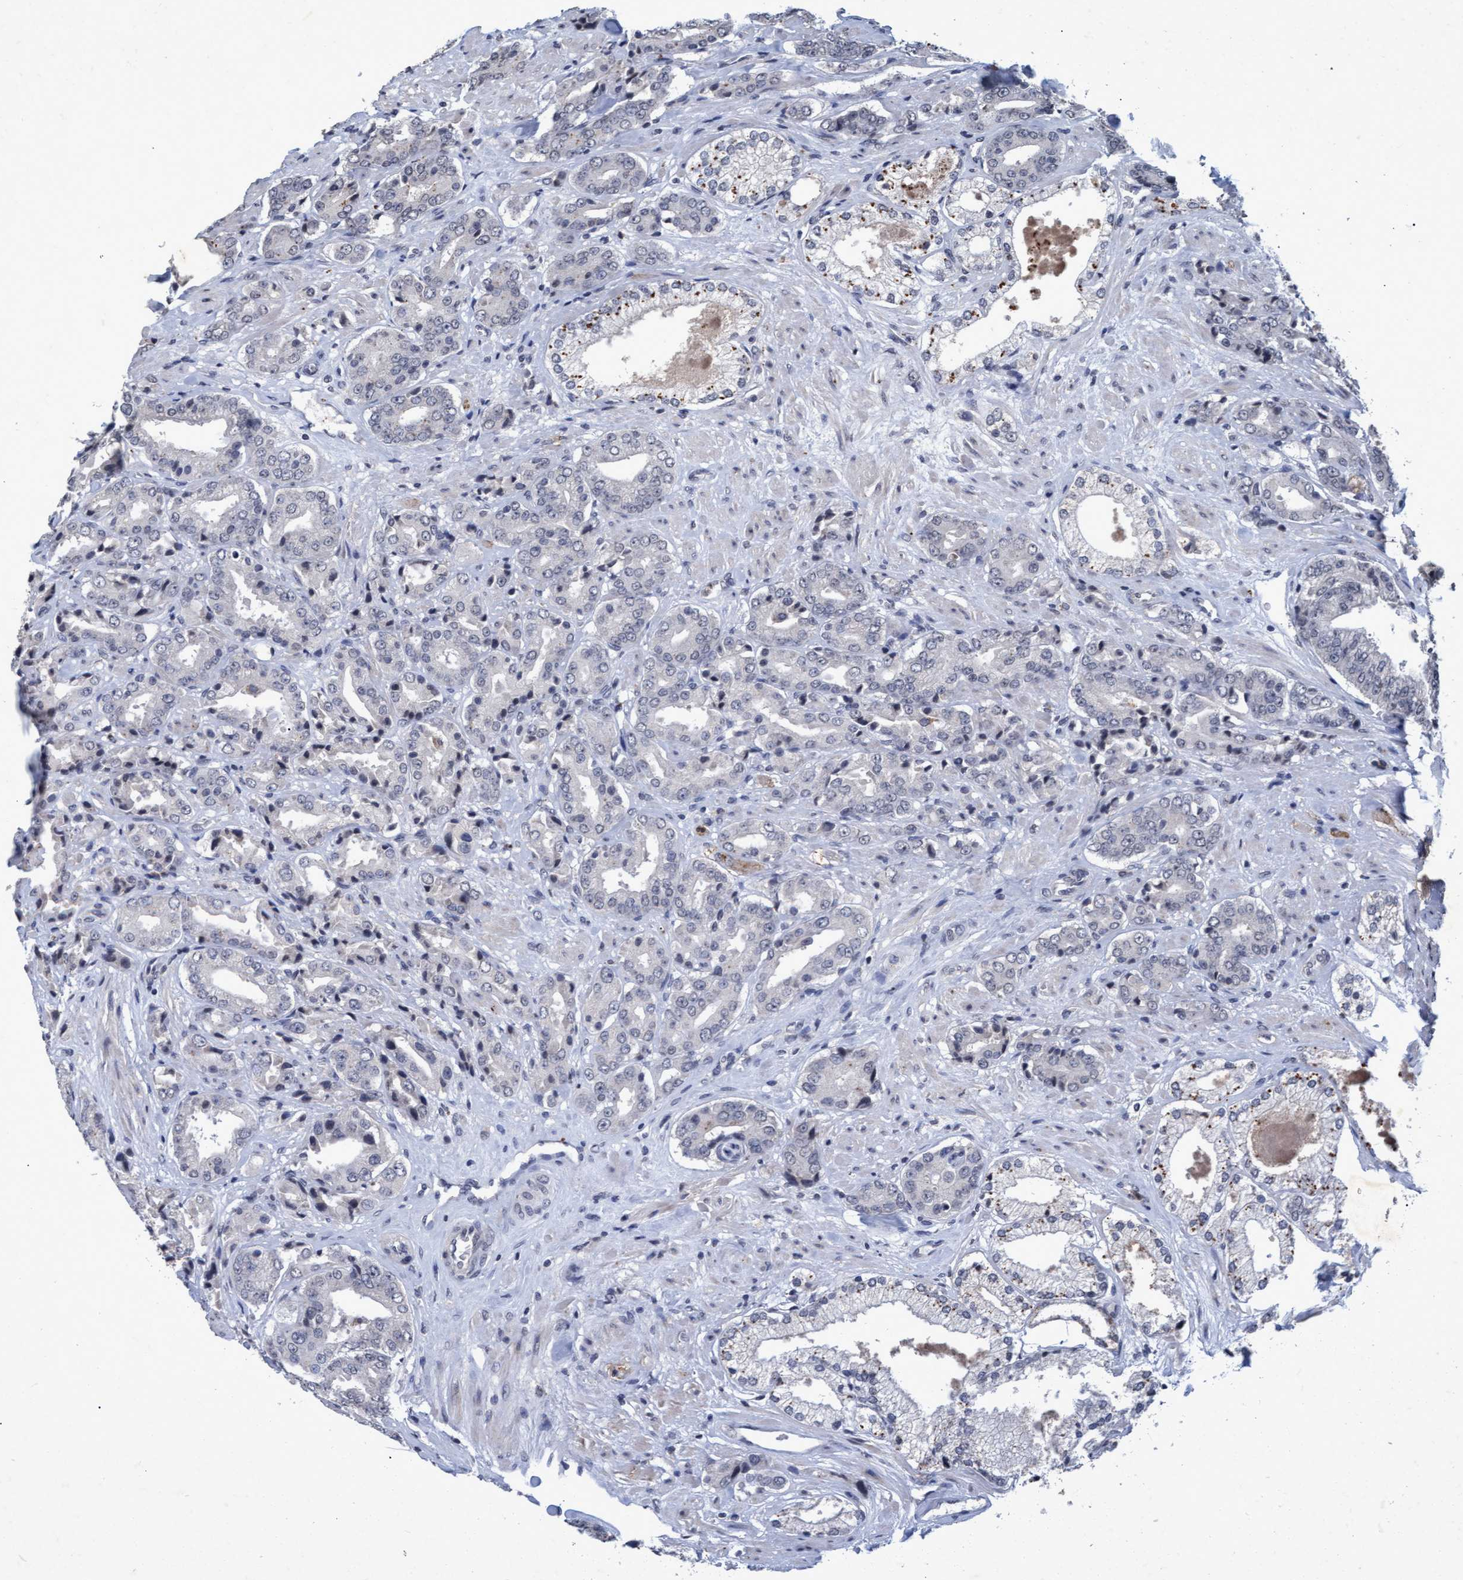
{"staining": {"intensity": "weak", "quantity": "<25%", "location": "cytoplasmic/membranous"}, "tissue": "prostate cancer", "cell_type": "Tumor cells", "image_type": "cancer", "snomed": [{"axis": "morphology", "description": "Adenocarcinoma, High grade"}, {"axis": "topography", "description": "Prostate"}], "caption": "Tumor cells show no significant protein positivity in prostate high-grade adenocarcinoma.", "gene": "GALC", "patient": {"sex": "male", "age": 71}}